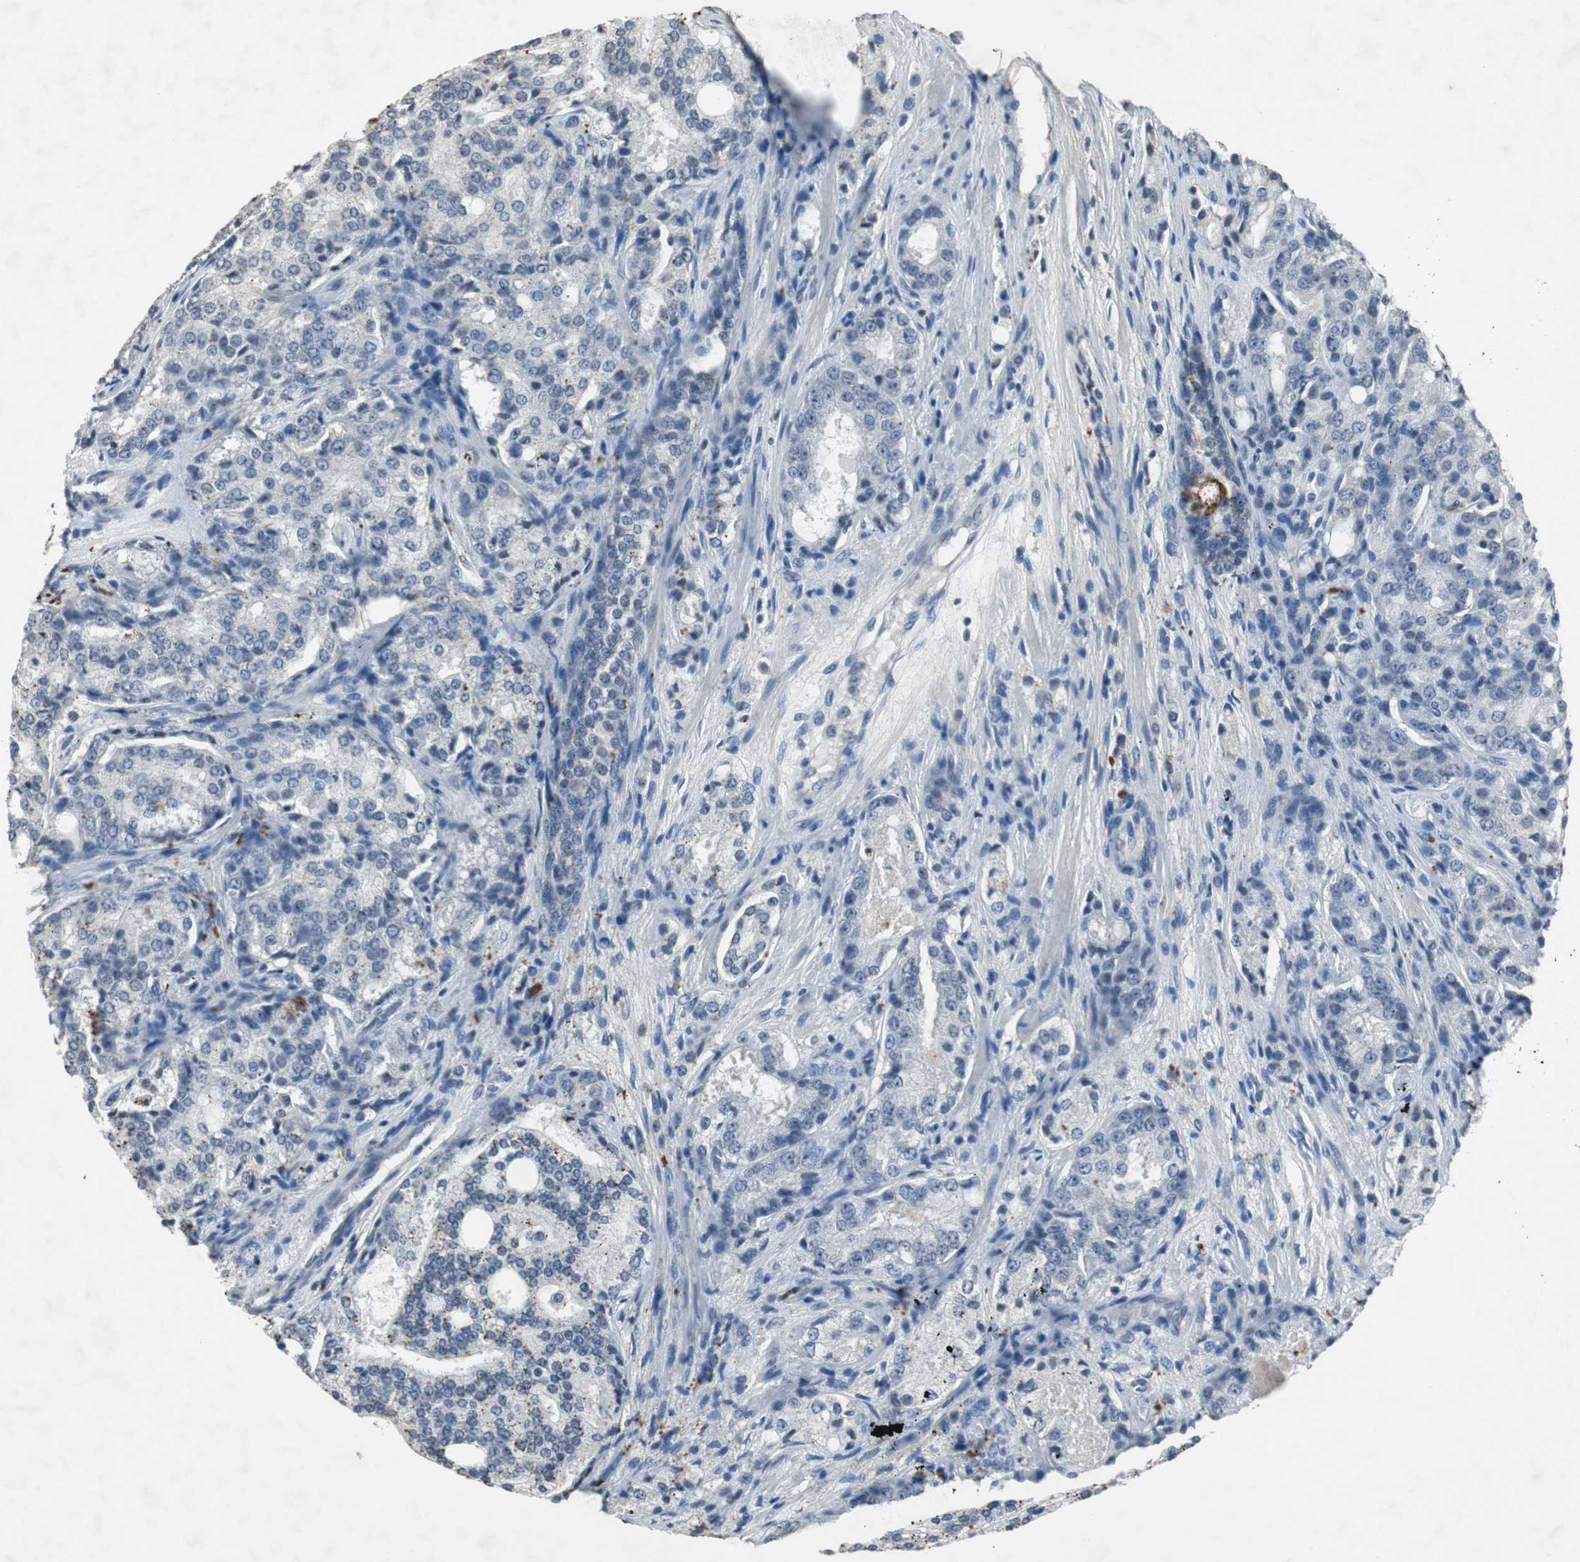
{"staining": {"intensity": "moderate", "quantity": "<25%", "location": "cytoplasmic/membranous"}, "tissue": "prostate cancer", "cell_type": "Tumor cells", "image_type": "cancer", "snomed": [{"axis": "morphology", "description": "Adenocarcinoma, High grade"}, {"axis": "topography", "description": "Prostate"}], "caption": "IHC of prostate adenocarcinoma (high-grade) shows low levels of moderate cytoplasmic/membranous expression in about <25% of tumor cells.", "gene": "ADNP2", "patient": {"sex": "male", "age": 72}}